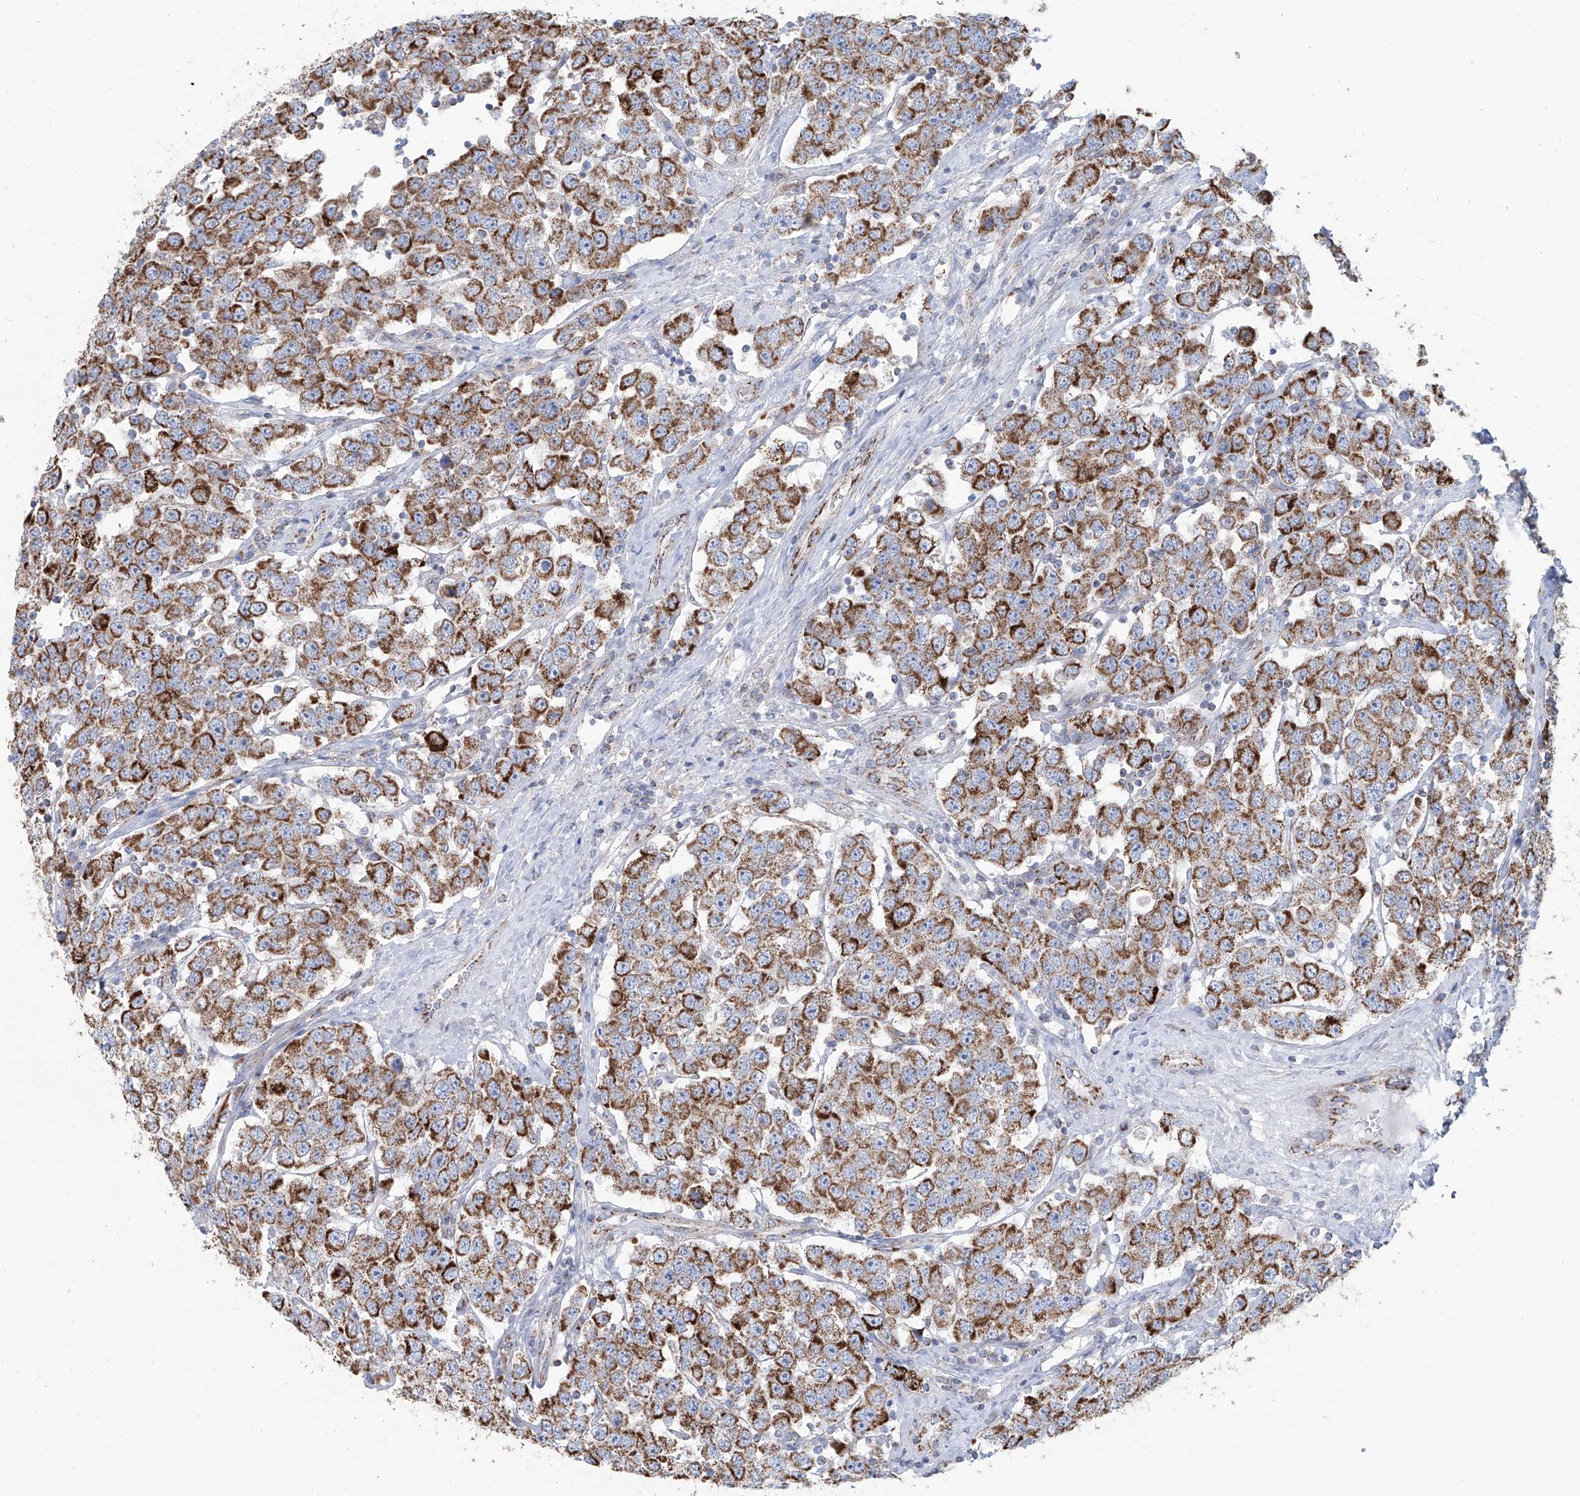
{"staining": {"intensity": "strong", "quantity": "25%-75%", "location": "cytoplasmic/membranous"}, "tissue": "testis cancer", "cell_type": "Tumor cells", "image_type": "cancer", "snomed": [{"axis": "morphology", "description": "Seminoma, NOS"}, {"axis": "topography", "description": "Testis"}], "caption": "High-magnification brightfield microscopy of testis cancer stained with DAB (3,3'-diaminobenzidine) (brown) and counterstained with hematoxylin (blue). tumor cells exhibit strong cytoplasmic/membranous positivity is seen in approximately25%-75% of cells. (DAB (3,3'-diaminobenzidine) = brown stain, brightfield microscopy at high magnification).", "gene": "ALDH6A1", "patient": {"sex": "male", "age": 28}}